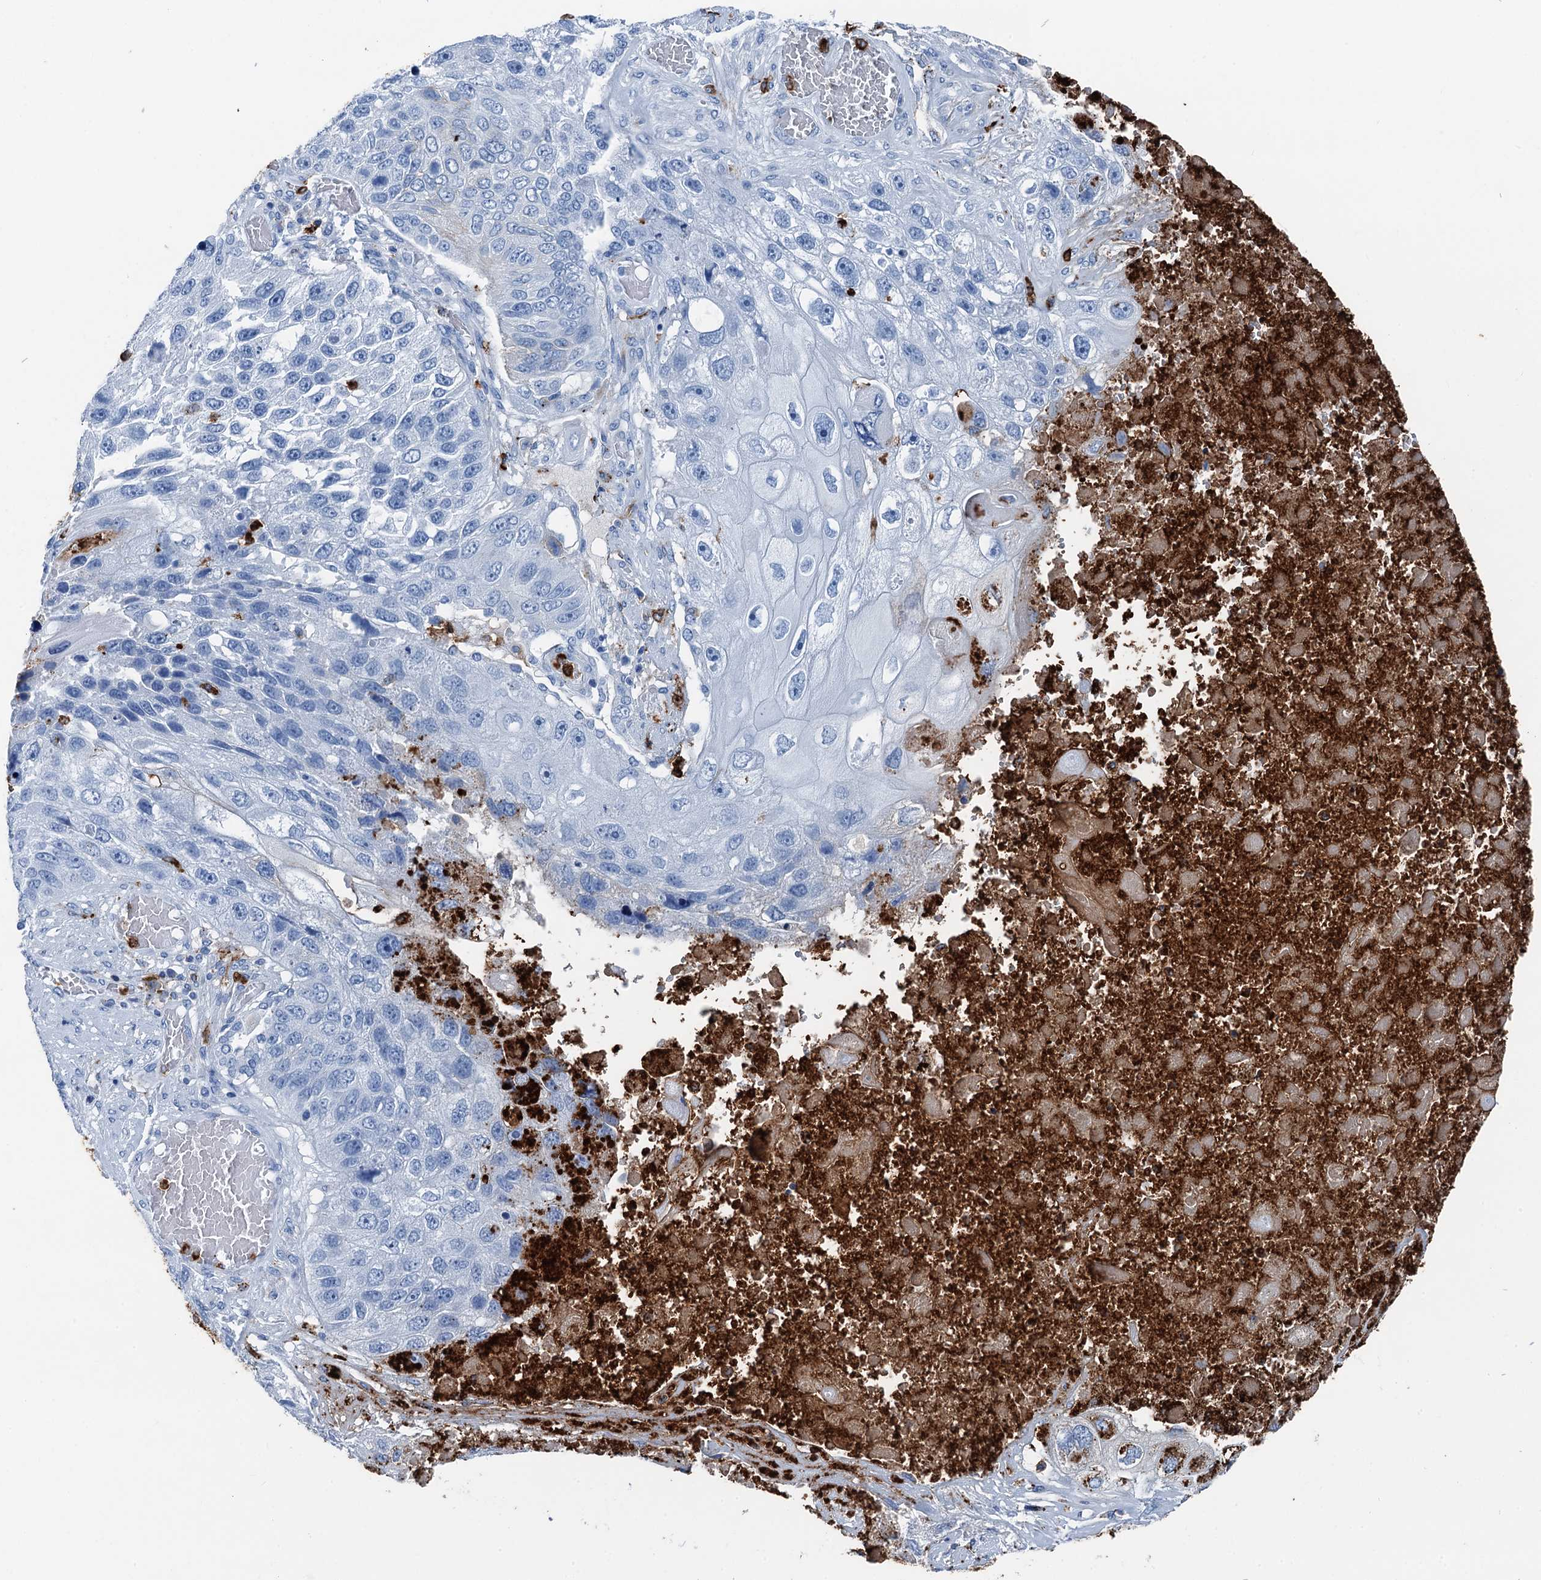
{"staining": {"intensity": "negative", "quantity": "none", "location": "none"}, "tissue": "lung cancer", "cell_type": "Tumor cells", "image_type": "cancer", "snomed": [{"axis": "morphology", "description": "Squamous cell carcinoma, NOS"}, {"axis": "topography", "description": "Lung"}], "caption": "Micrograph shows no significant protein positivity in tumor cells of lung cancer.", "gene": "PLAC8", "patient": {"sex": "male", "age": 61}}